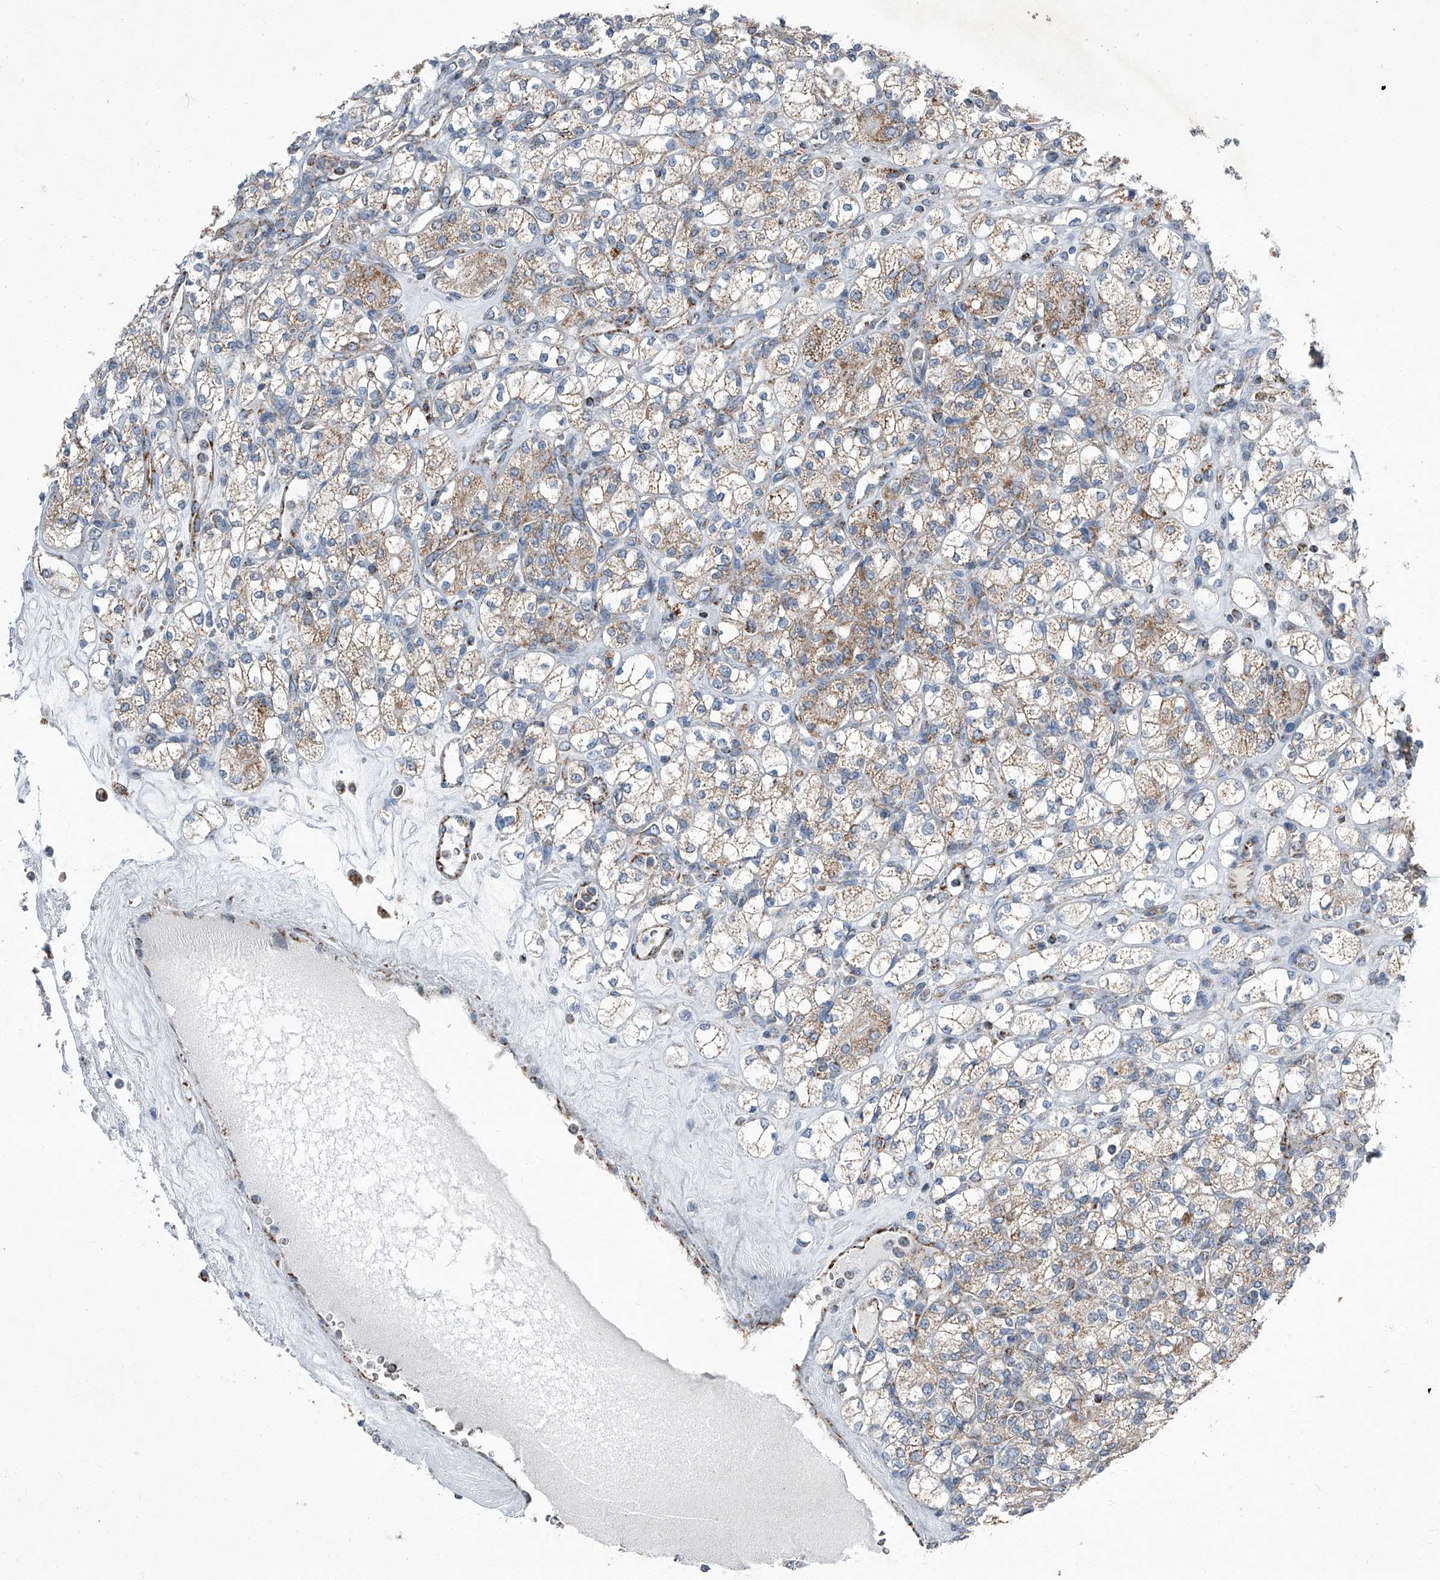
{"staining": {"intensity": "weak", "quantity": ">75%", "location": "cytoplasmic/membranous"}, "tissue": "renal cancer", "cell_type": "Tumor cells", "image_type": "cancer", "snomed": [{"axis": "morphology", "description": "Adenocarcinoma, NOS"}, {"axis": "topography", "description": "Kidney"}], "caption": "A low amount of weak cytoplasmic/membranous positivity is appreciated in approximately >75% of tumor cells in renal cancer tissue.", "gene": "CHRNA7", "patient": {"sex": "male", "age": 77}}